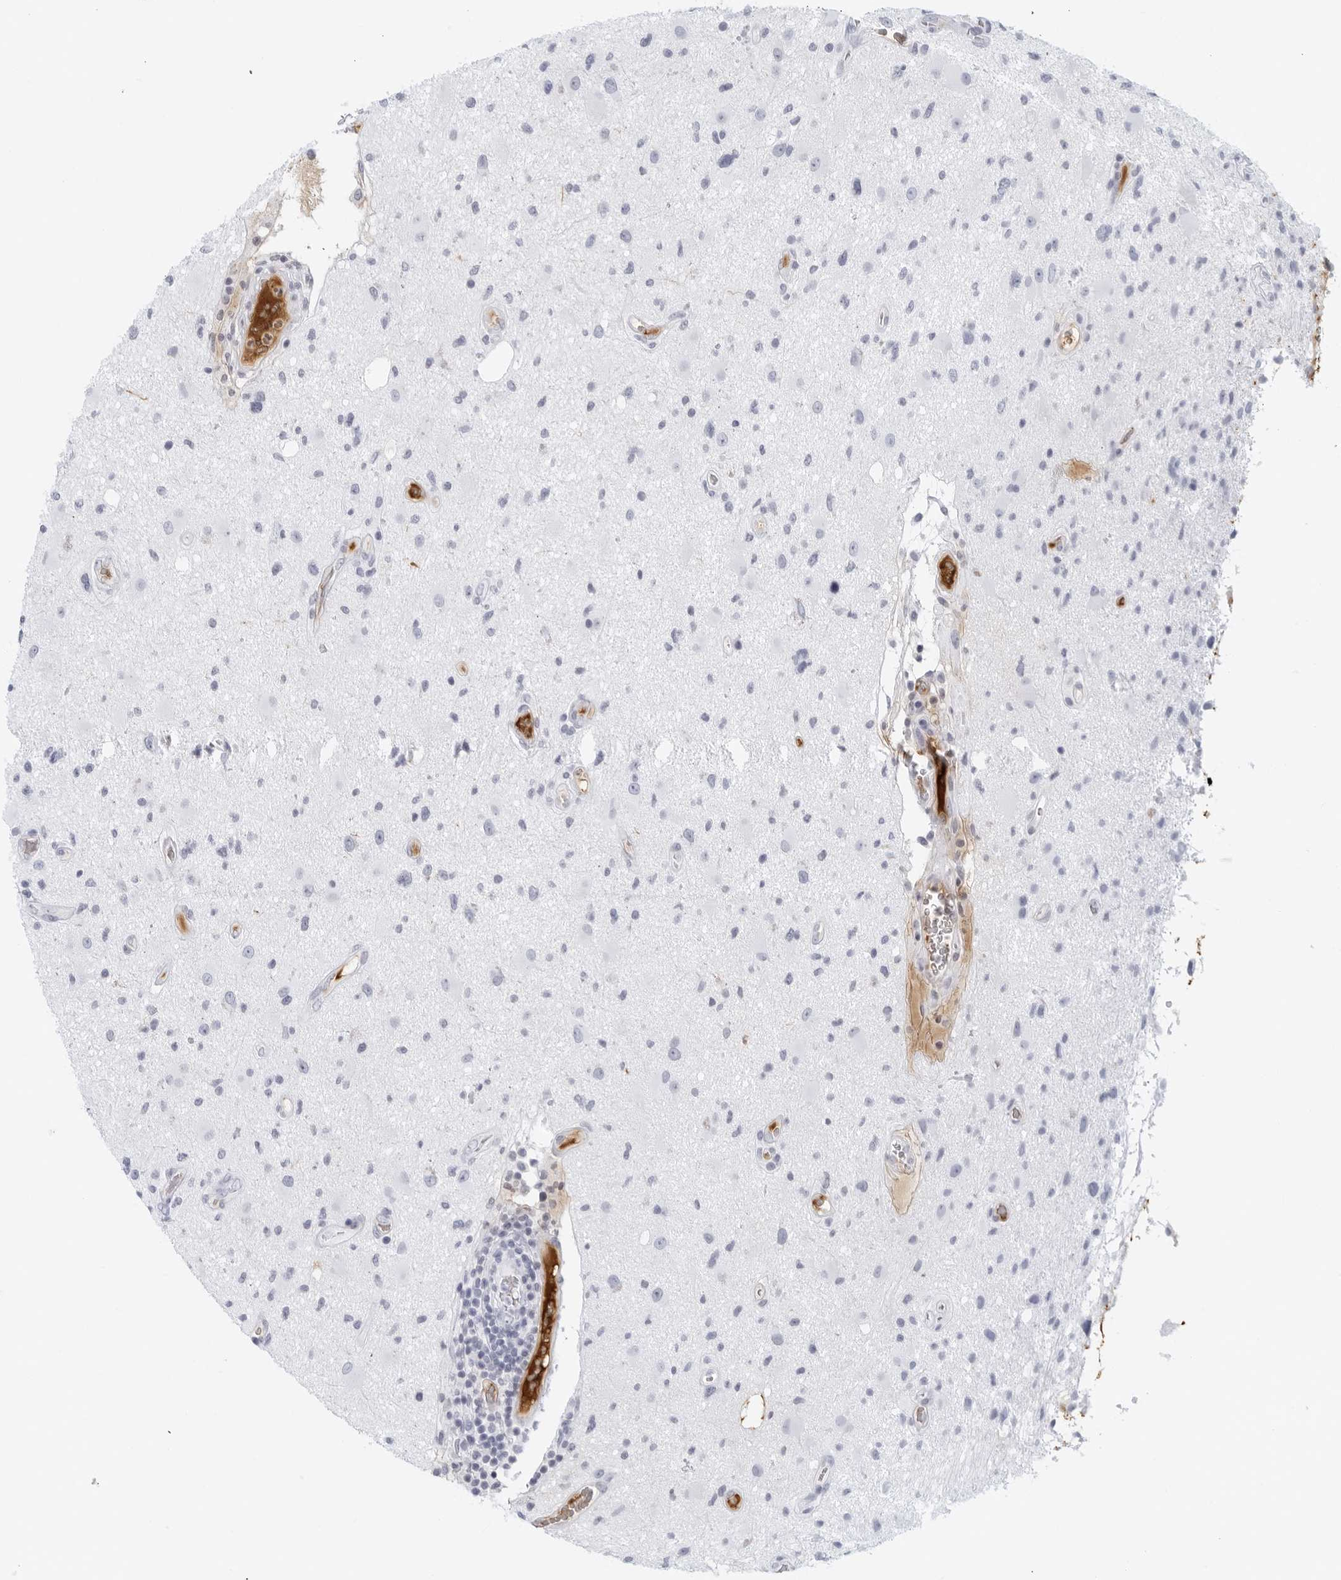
{"staining": {"intensity": "negative", "quantity": "none", "location": "none"}, "tissue": "glioma", "cell_type": "Tumor cells", "image_type": "cancer", "snomed": [{"axis": "morphology", "description": "Glioma, malignant, High grade"}, {"axis": "topography", "description": "Brain"}], "caption": "Tumor cells are negative for protein expression in human glioma.", "gene": "FGG", "patient": {"sex": "male", "age": 33}}